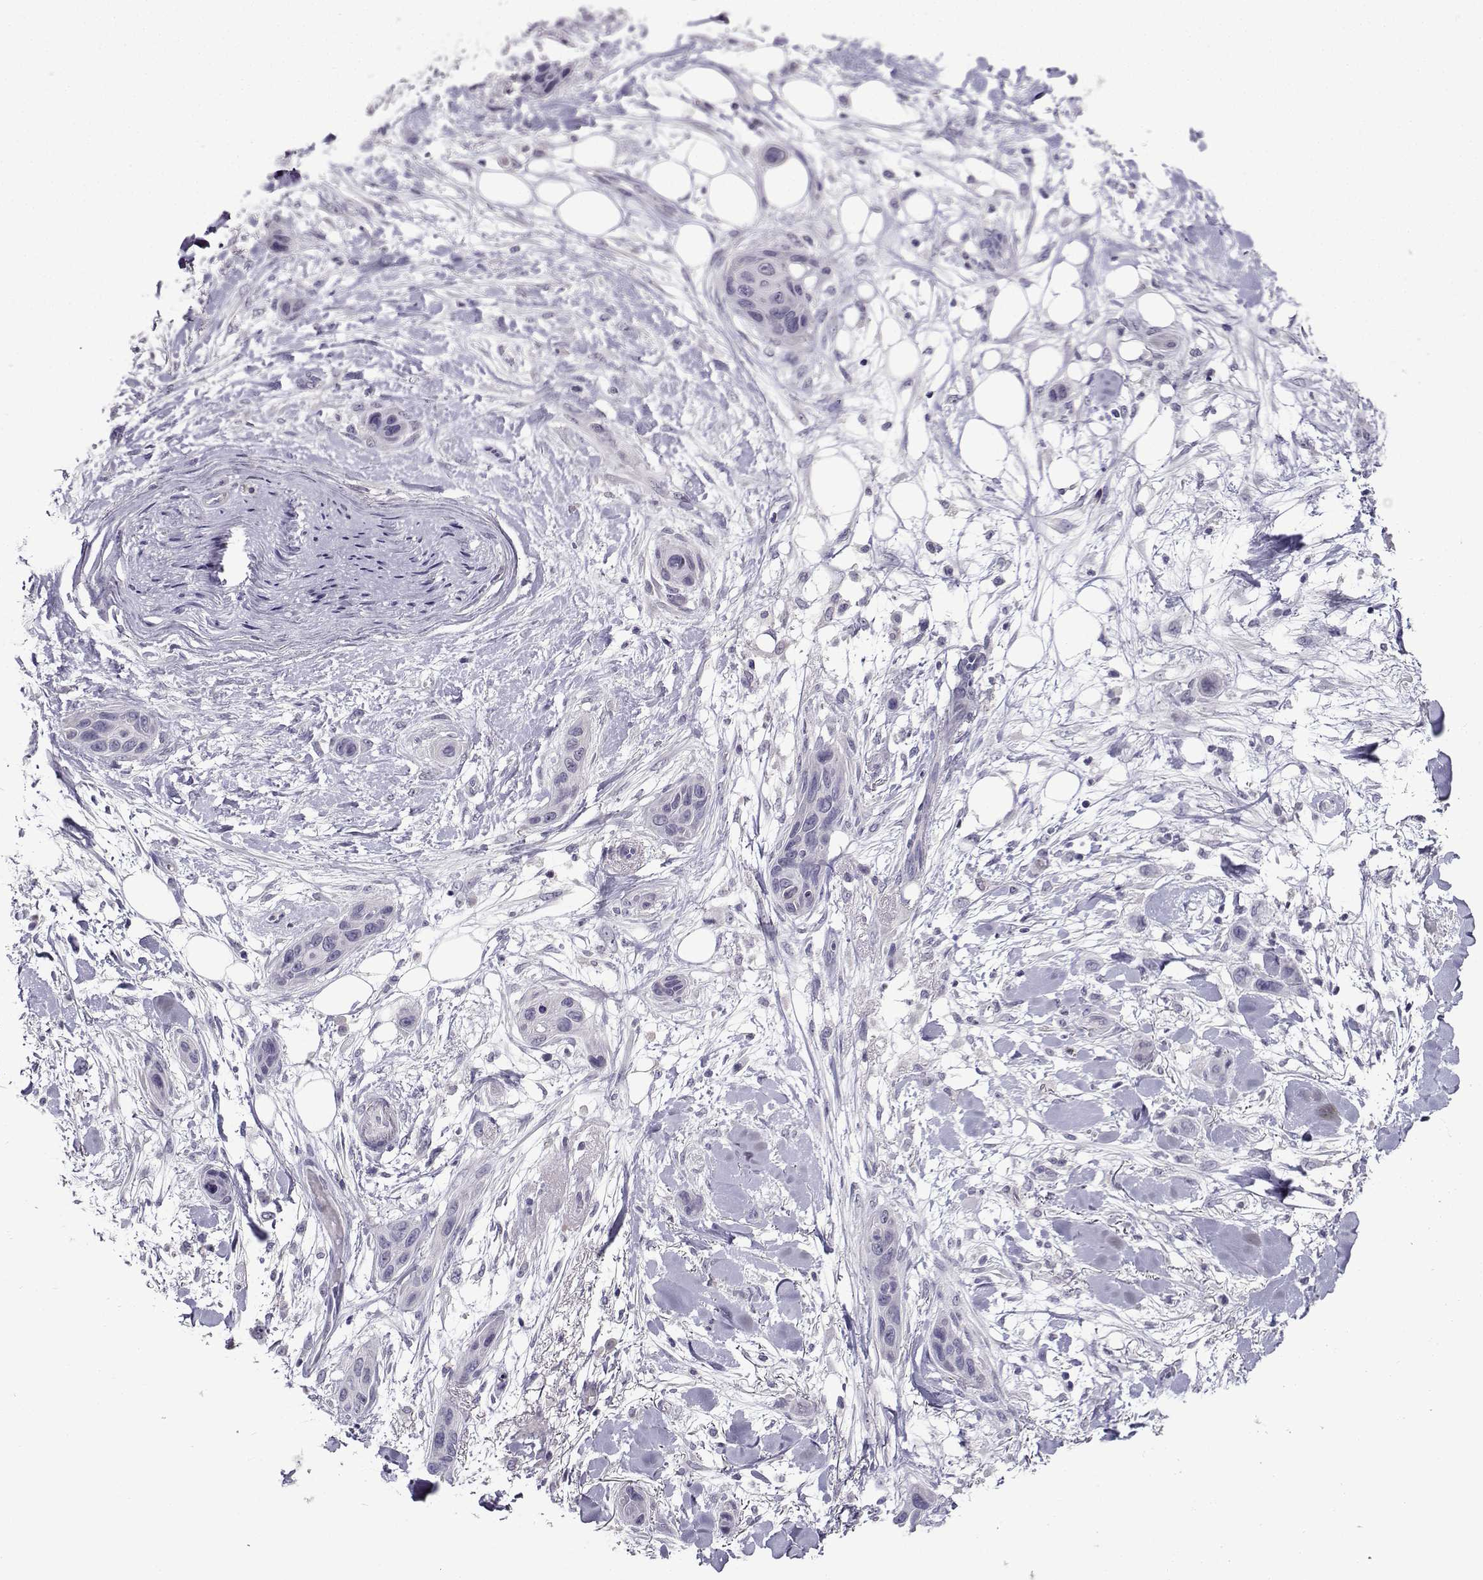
{"staining": {"intensity": "negative", "quantity": "none", "location": "none"}, "tissue": "skin cancer", "cell_type": "Tumor cells", "image_type": "cancer", "snomed": [{"axis": "morphology", "description": "Squamous cell carcinoma, NOS"}, {"axis": "topography", "description": "Skin"}], "caption": "High power microscopy image of an immunohistochemistry (IHC) micrograph of skin cancer (squamous cell carcinoma), revealing no significant expression in tumor cells.", "gene": "CRYBB1", "patient": {"sex": "male", "age": 79}}